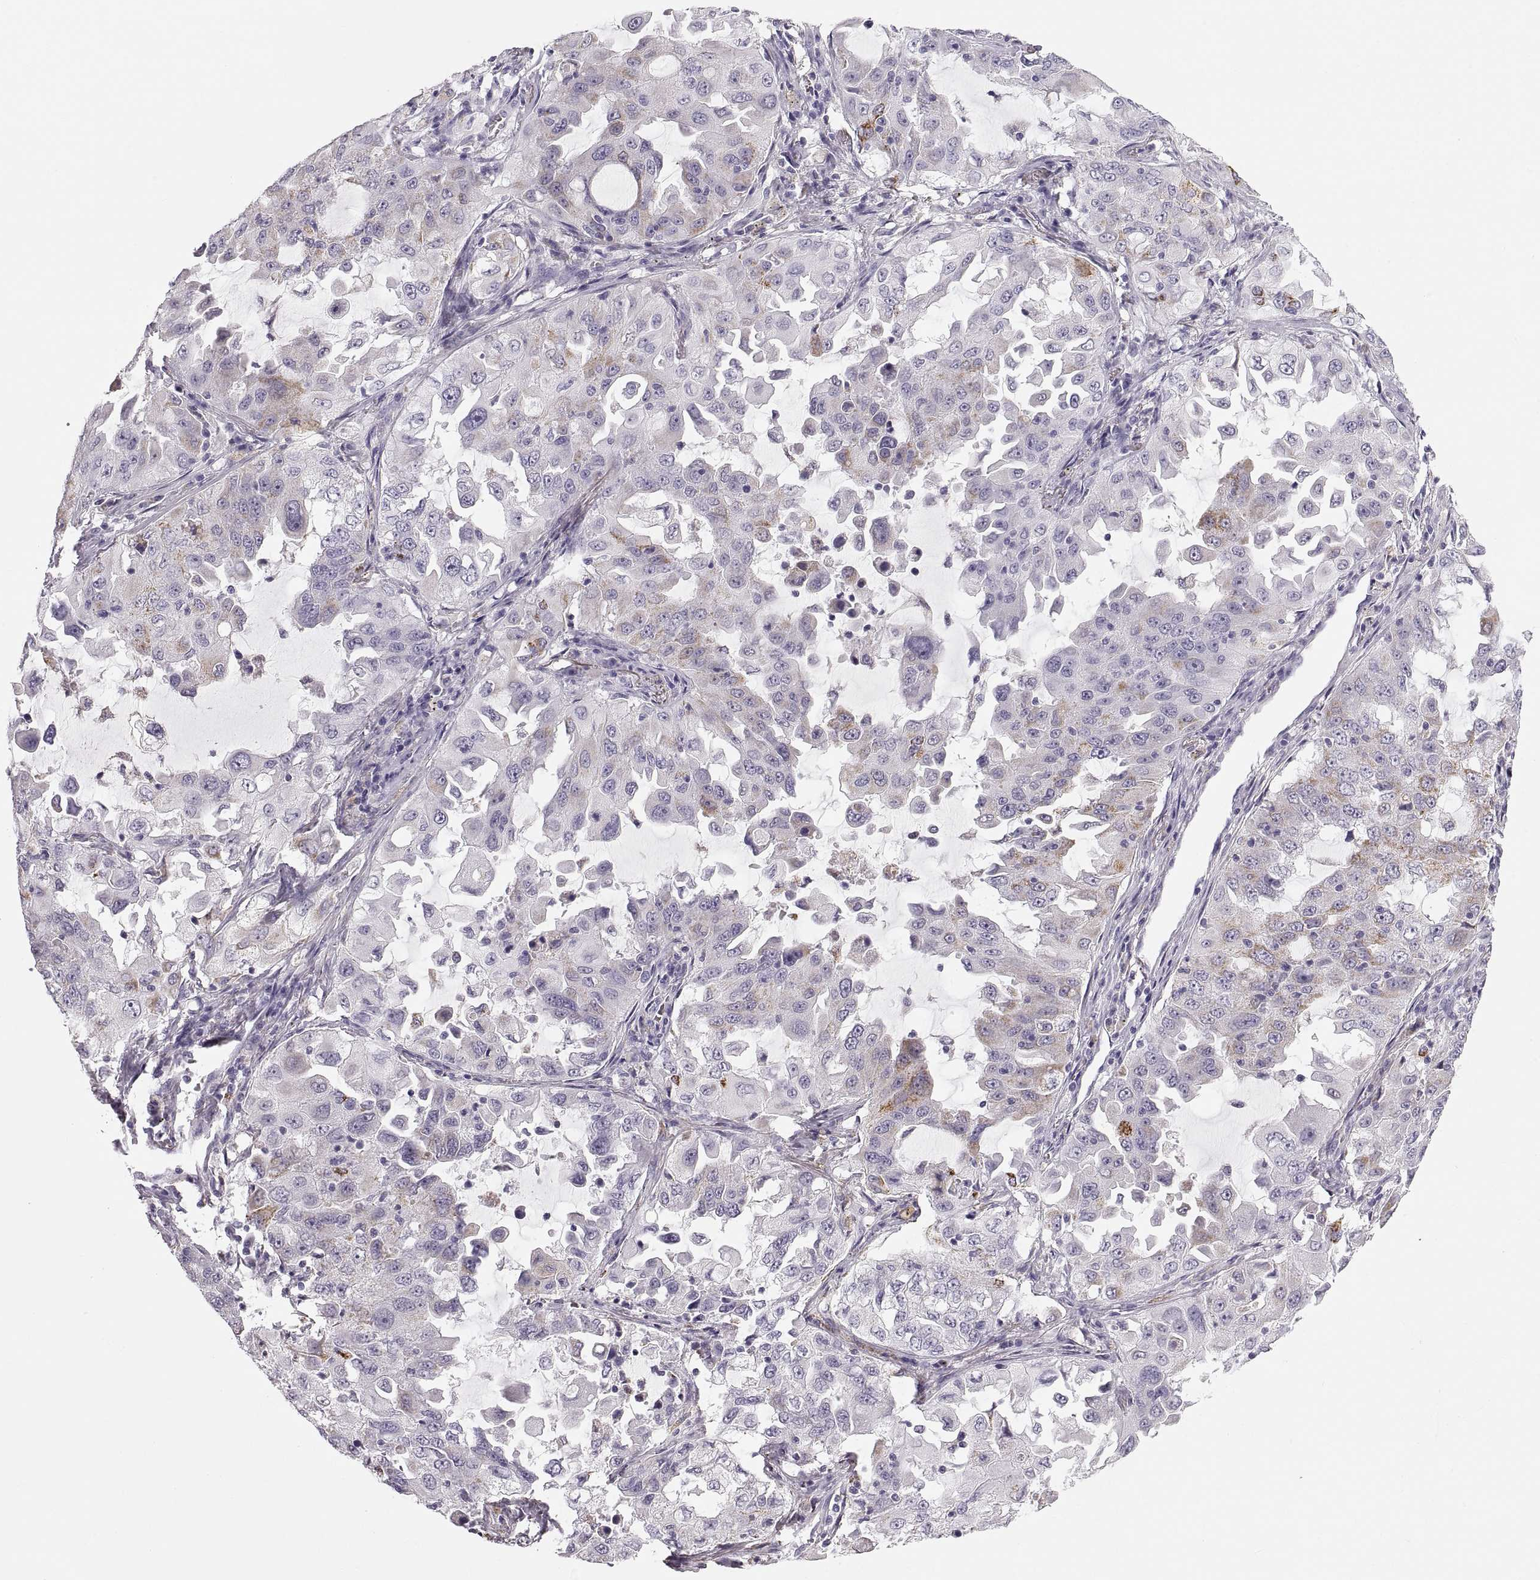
{"staining": {"intensity": "moderate", "quantity": "<25%", "location": "cytoplasmic/membranous"}, "tissue": "lung cancer", "cell_type": "Tumor cells", "image_type": "cancer", "snomed": [{"axis": "morphology", "description": "Adenocarcinoma, NOS"}, {"axis": "topography", "description": "Lung"}], "caption": "DAB immunohistochemical staining of human lung cancer (adenocarcinoma) shows moderate cytoplasmic/membranous protein expression in approximately <25% of tumor cells.", "gene": "COL9A3", "patient": {"sex": "female", "age": 61}}